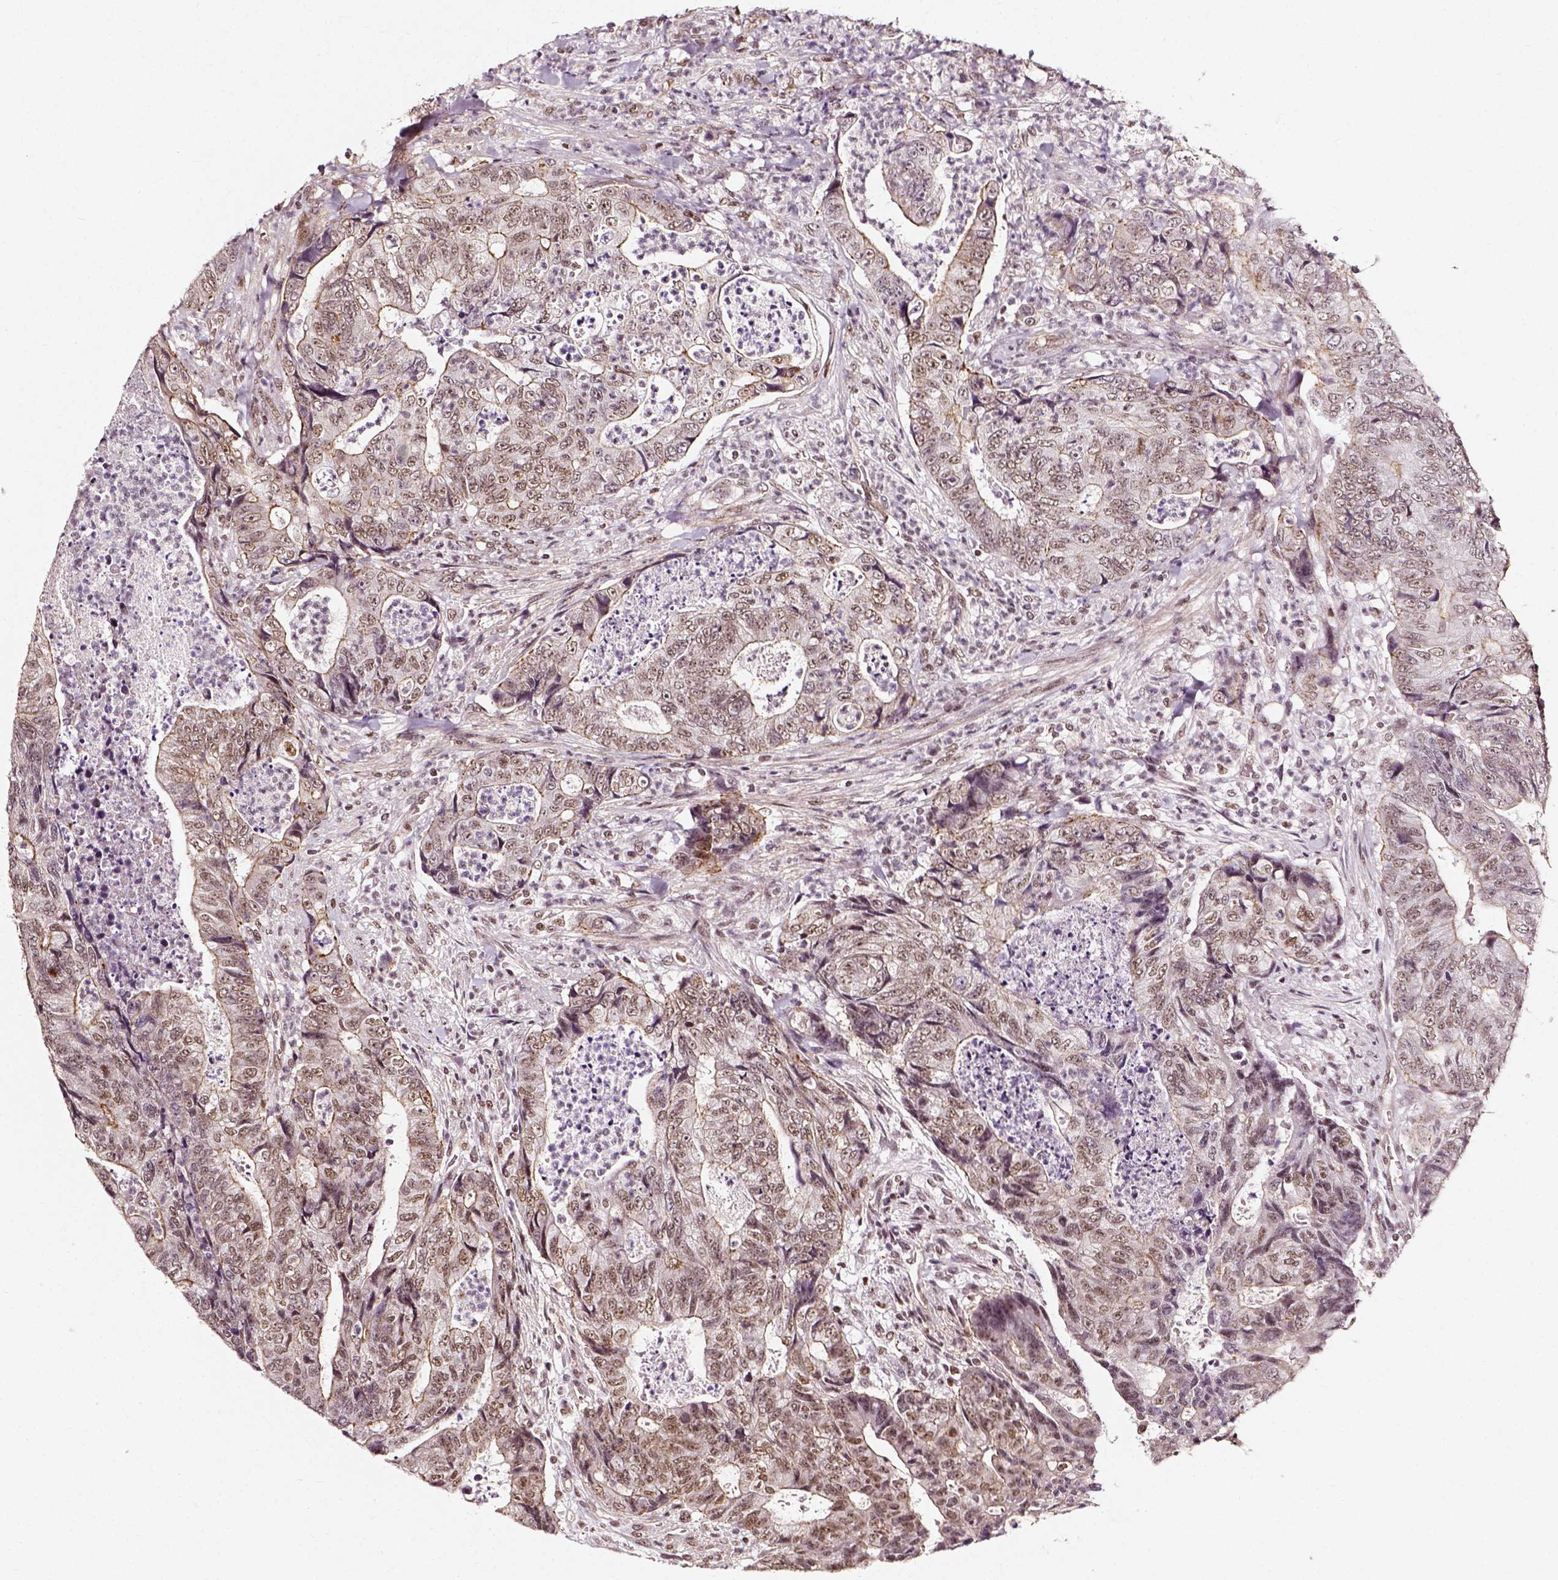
{"staining": {"intensity": "weak", "quantity": ">75%", "location": "nuclear"}, "tissue": "colorectal cancer", "cell_type": "Tumor cells", "image_type": "cancer", "snomed": [{"axis": "morphology", "description": "Adenocarcinoma, NOS"}, {"axis": "topography", "description": "Colon"}], "caption": "There is low levels of weak nuclear staining in tumor cells of colorectal cancer (adenocarcinoma), as demonstrated by immunohistochemical staining (brown color).", "gene": "NACC1", "patient": {"sex": "female", "age": 48}}